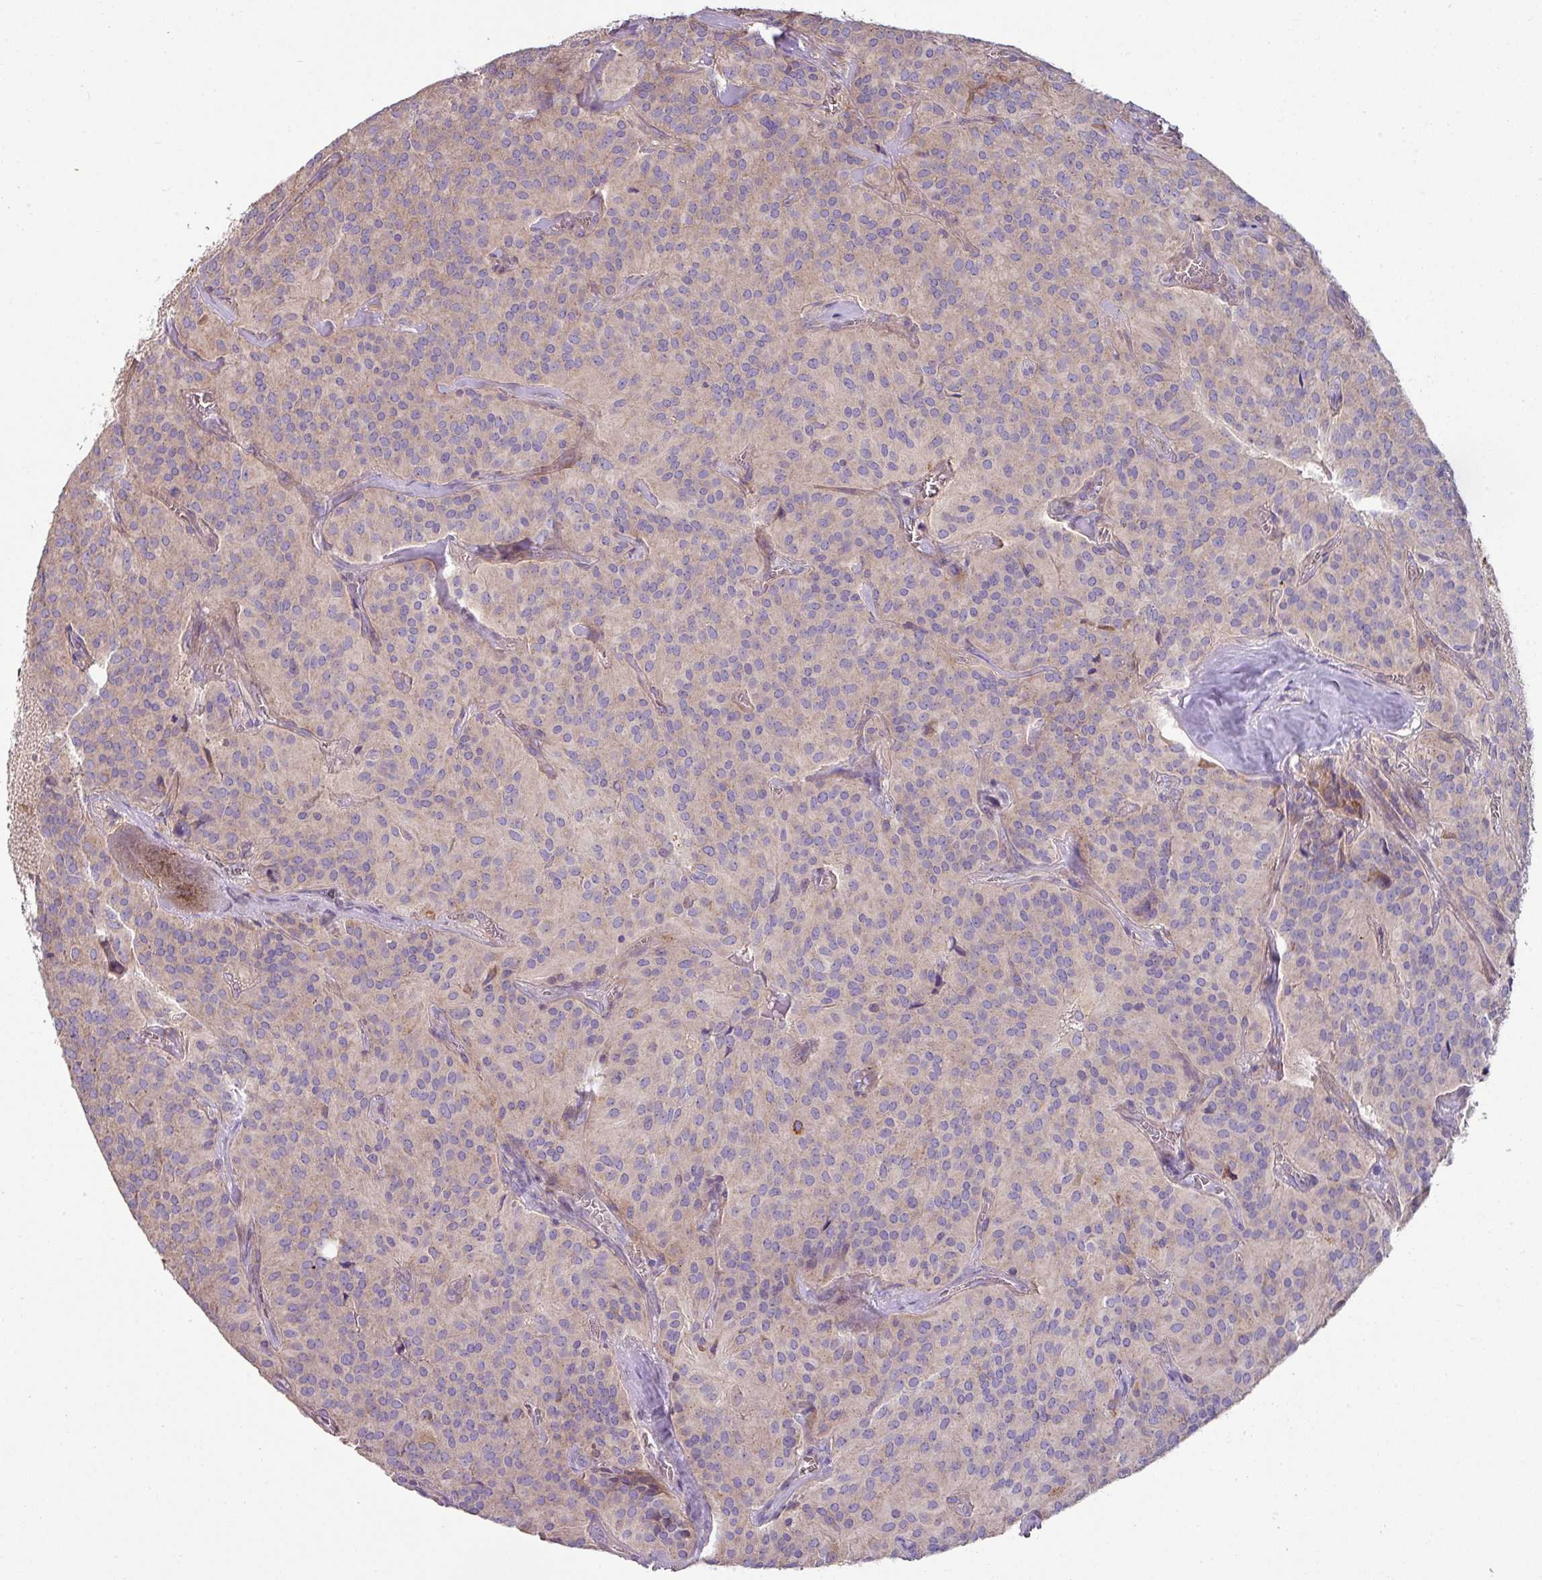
{"staining": {"intensity": "weak", "quantity": "25%-75%", "location": "cytoplasmic/membranous"}, "tissue": "glioma", "cell_type": "Tumor cells", "image_type": "cancer", "snomed": [{"axis": "morphology", "description": "Glioma, malignant, Low grade"}, {"axis": "topography", "description": "Brain"}], "caption": "Brown immunohistochemical staining in human glioma reveals weak cytoplasmic/membranous staining in about 25%-75% of tumor cells.", "gene": "LRRC9", "patient": {"sex": "male", "age": 42}}